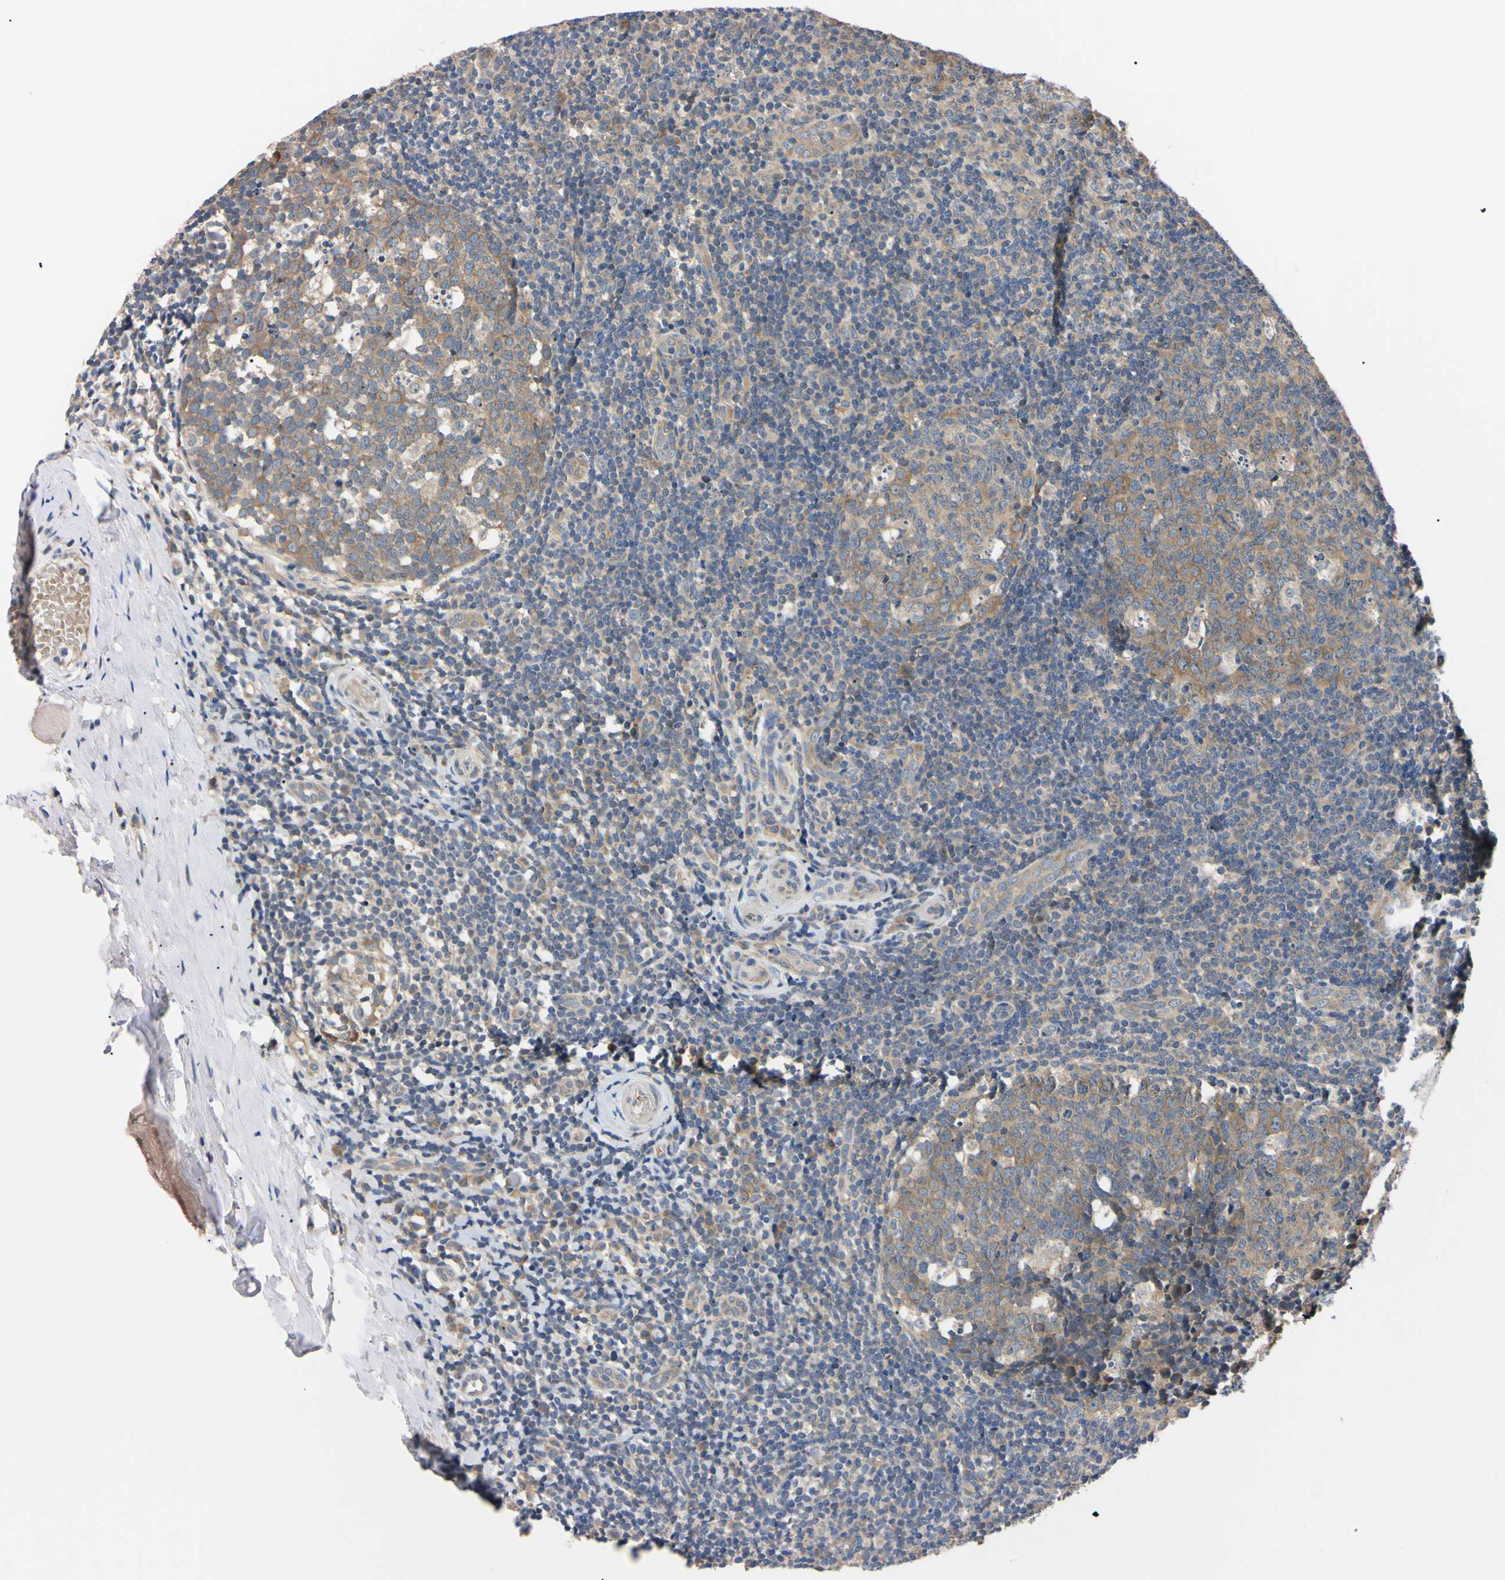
{"staining": {"intensity": "weak", "quantity": "25%-75%", "location": "cytoplasmic/membranous"}, "tissue": "tonsil", "cell_type": "Germinal center cells", "image_type": "normal", "snomed": [{"axis": "morphology", "description": "Normal tissue, NOS"}, {"axis": "topography", "description": "Tonsil"}], "caption": "An immunohistochemistry micrograph of unremarkable tissue is shown. Protein staining in brown shows weak cytoplasmic/membranous positivity in tonsil within germinal center cells.", "gene": "RARS1", "patient": {"sex": "female", "age": 19}}